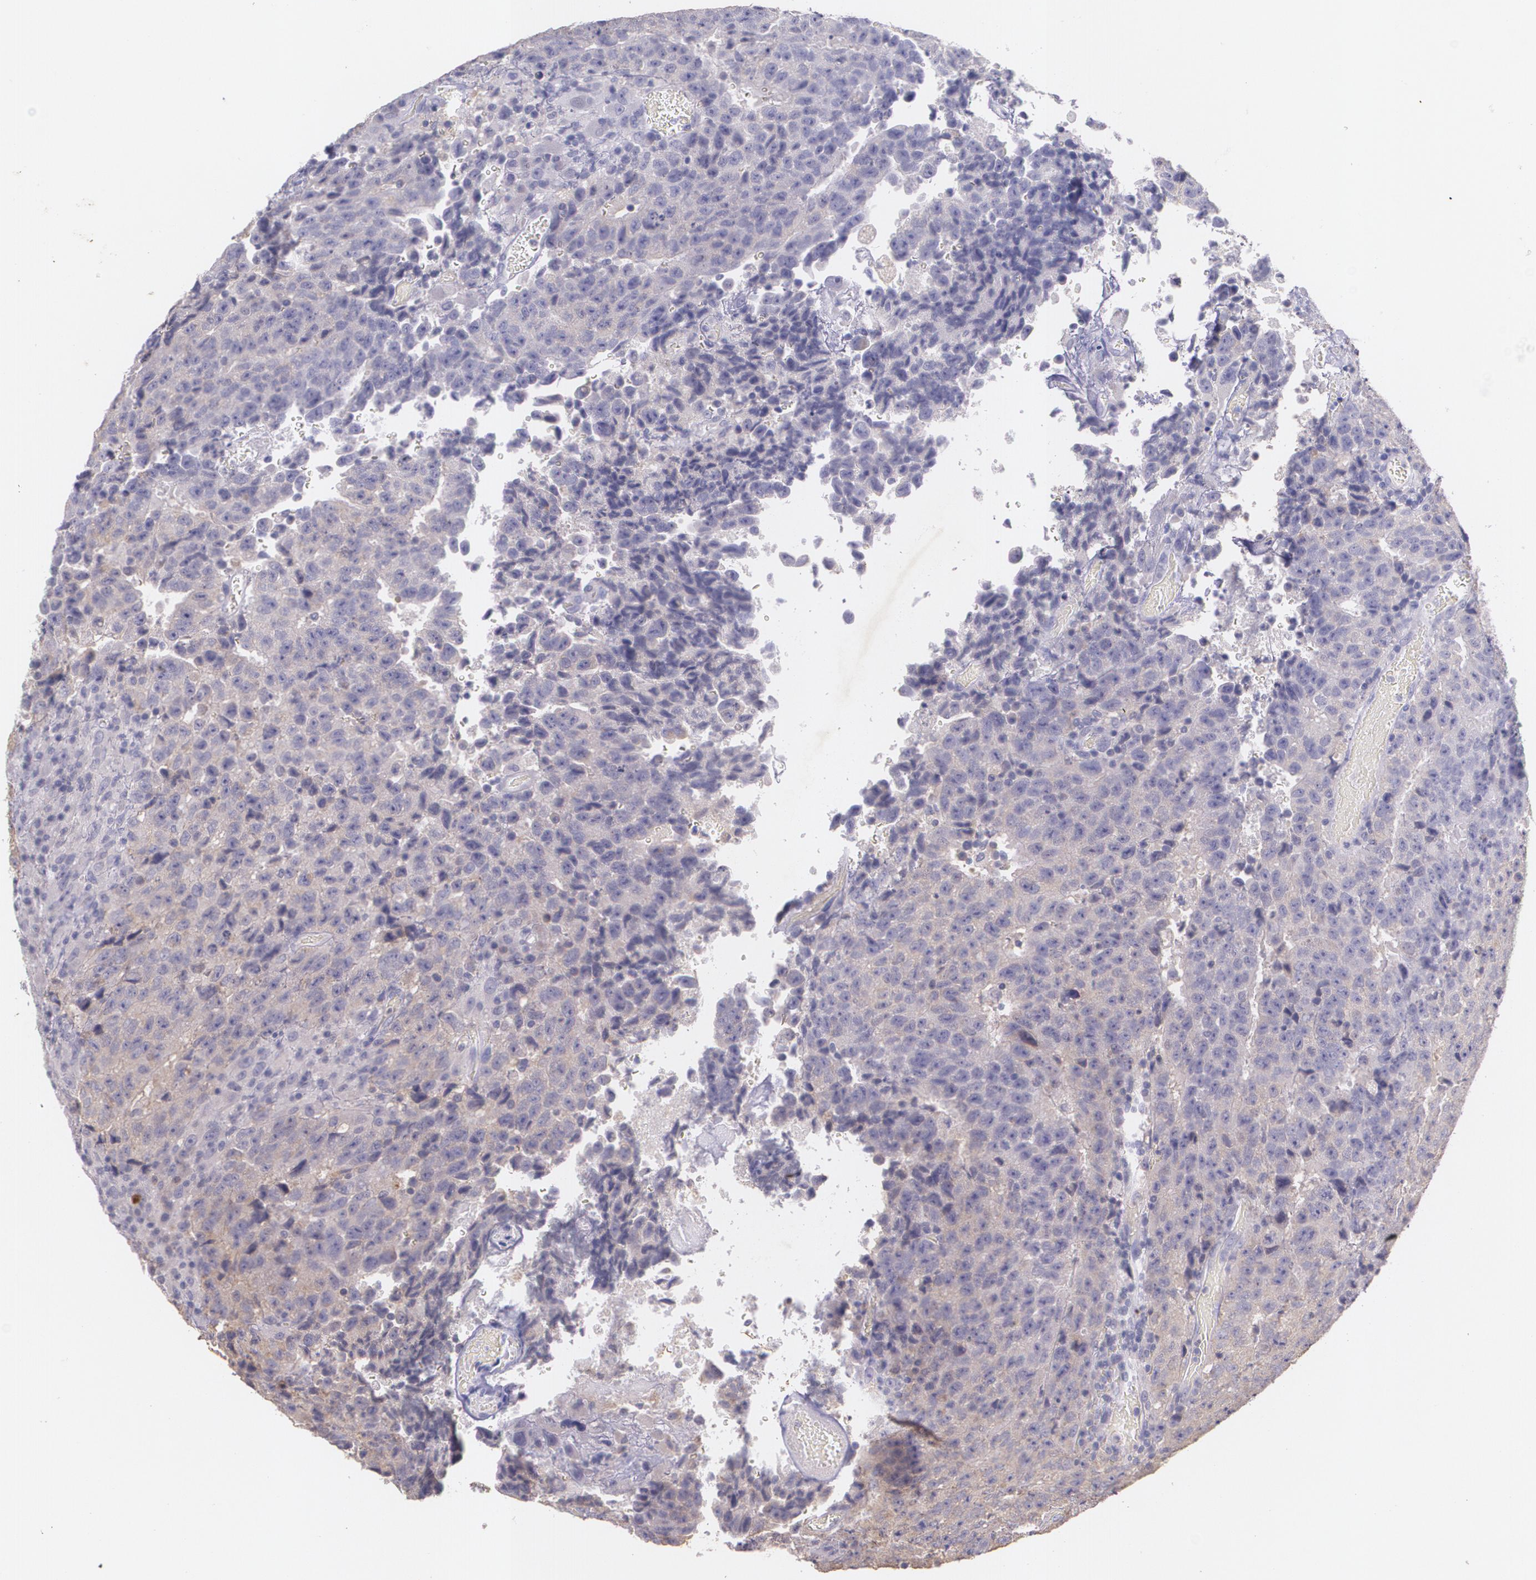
{"staining": {"intensity": "weak", "quantity": ">75%", "location": "cytoplasmic/membranous"}, "tissue": "testis cancer", "cell_type": "Tumor cells", "image_type": "cancer", "snomed": [{"axis": "morphology", "description": "Necrosis, NOS"}, {"axis": "morphology", "description": "Carcinoma, Embryonal, NOS"}, {"axis": "topography", "description": "Testis"}], "caption": "A high-resolution photomicrograph shows immunohistochemistry (IHC) staining of testis cancer (embryonal carcinoma), which reveals weak cytoplasmic/membranous positivity in about >75% of tumor cells.", "gene": "TM4SF1", "patient": {"sex": "male", "age": 19}}